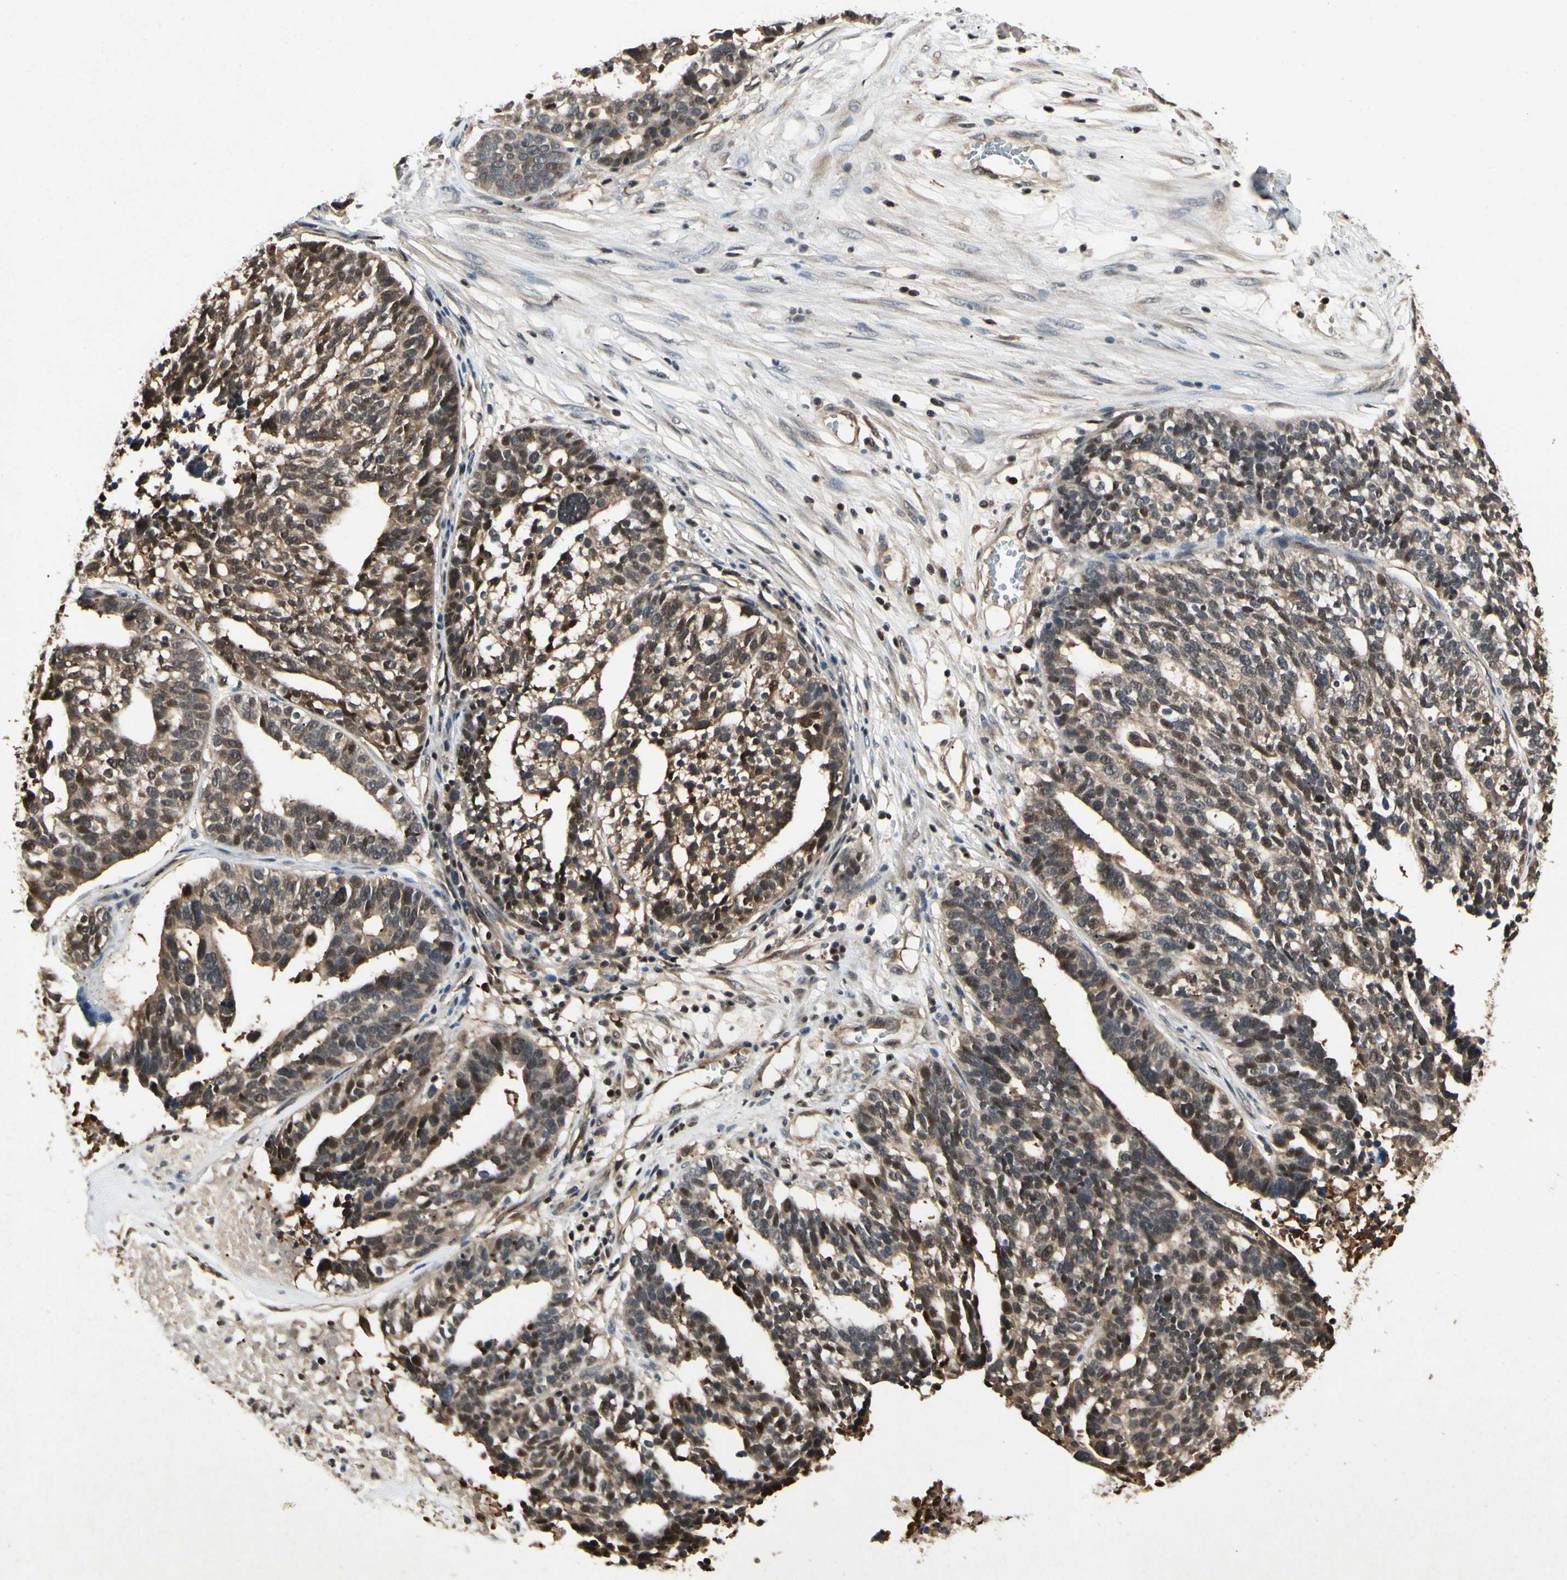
{"staining": {"intensity": "moderate", "quantity": "25%-75%", "location": "cytoplasmic/membranous,nuclear"}, "tissue": "ovarian cancer", "cell_type": "Tumor cells", "image_type": "cancer", "snomed": [{"axis": "morphology", "description": "Cystadenocarcinoma, serous, NOS"}, {"axis": "topography", "description": "Ovary"}], "caption": "Human ovarian cancer (serous cystadenocarcinoma) stained with a brown dye exhibits moderate cytoplasmic/membranous and nuclear positive staining in about 25%-75% of tumor cells.", "gene": "YWHAQ", "patient": {"sex": "female", "age": 59}}